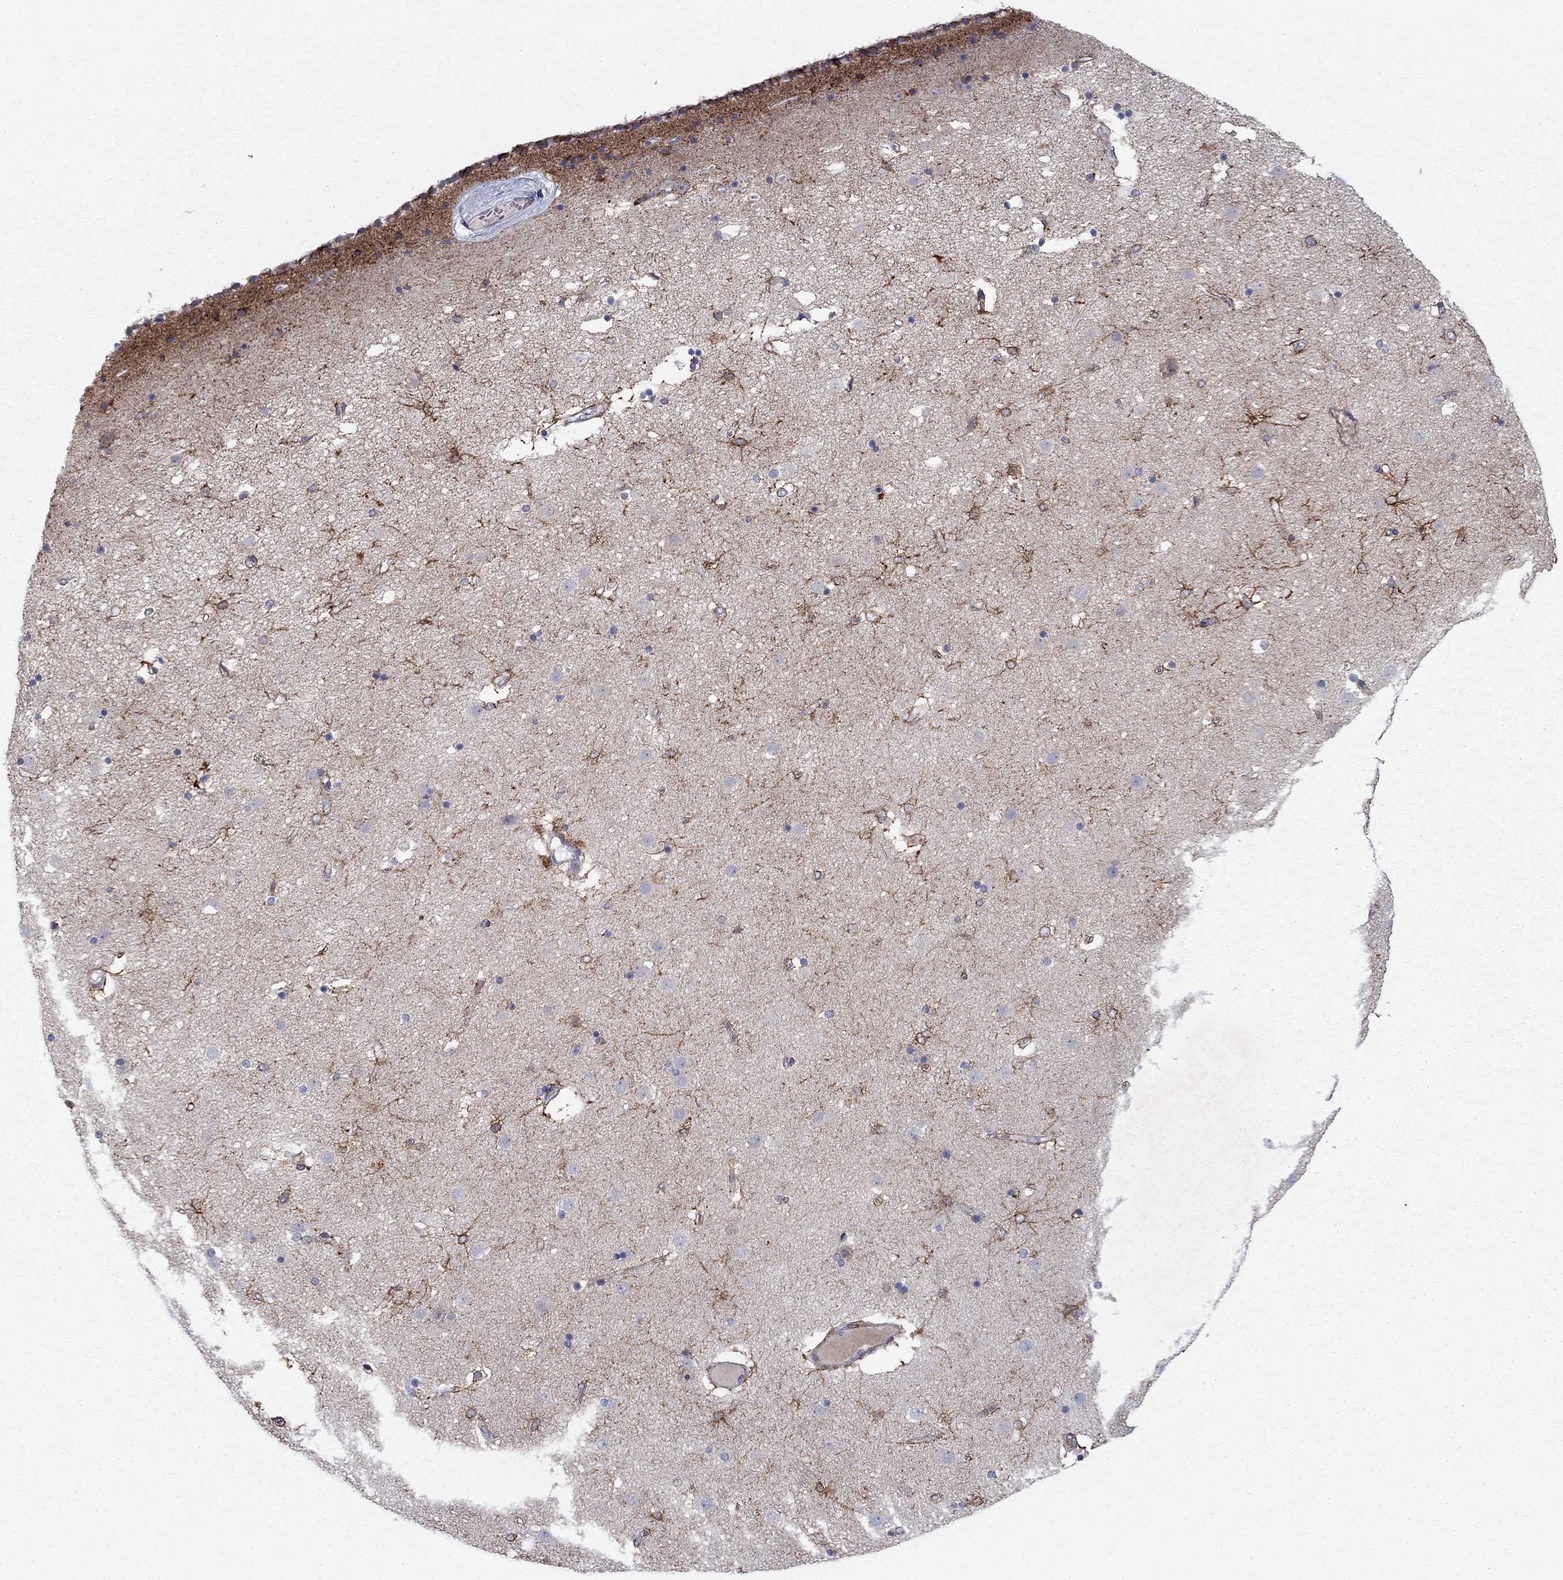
{"staining": {"intensity": "strong", "quantity": "<25%", "location": "cytoplasmic/membranous"}, "tissue": "caudate", "cell_type": "Glial cells", "image_type": "normal", "snomed": [{"axis": "morphology", "description": "Normal tissue, NOS"}, {"axis": "topography", "description": "Lateral ventricle wall"}], "caption": "Immunohistochemistry (IHC) image of unremarkable caudate: caudate stained using IHC exhibits medium levels of strong protein expression localized specifically in the cytoplasmic/membranous of glial cells, appearing as a cytoplasmic/membranous brown color.", "gene": "NTRK2", "patient": {"sex": "female", "age": 71}}